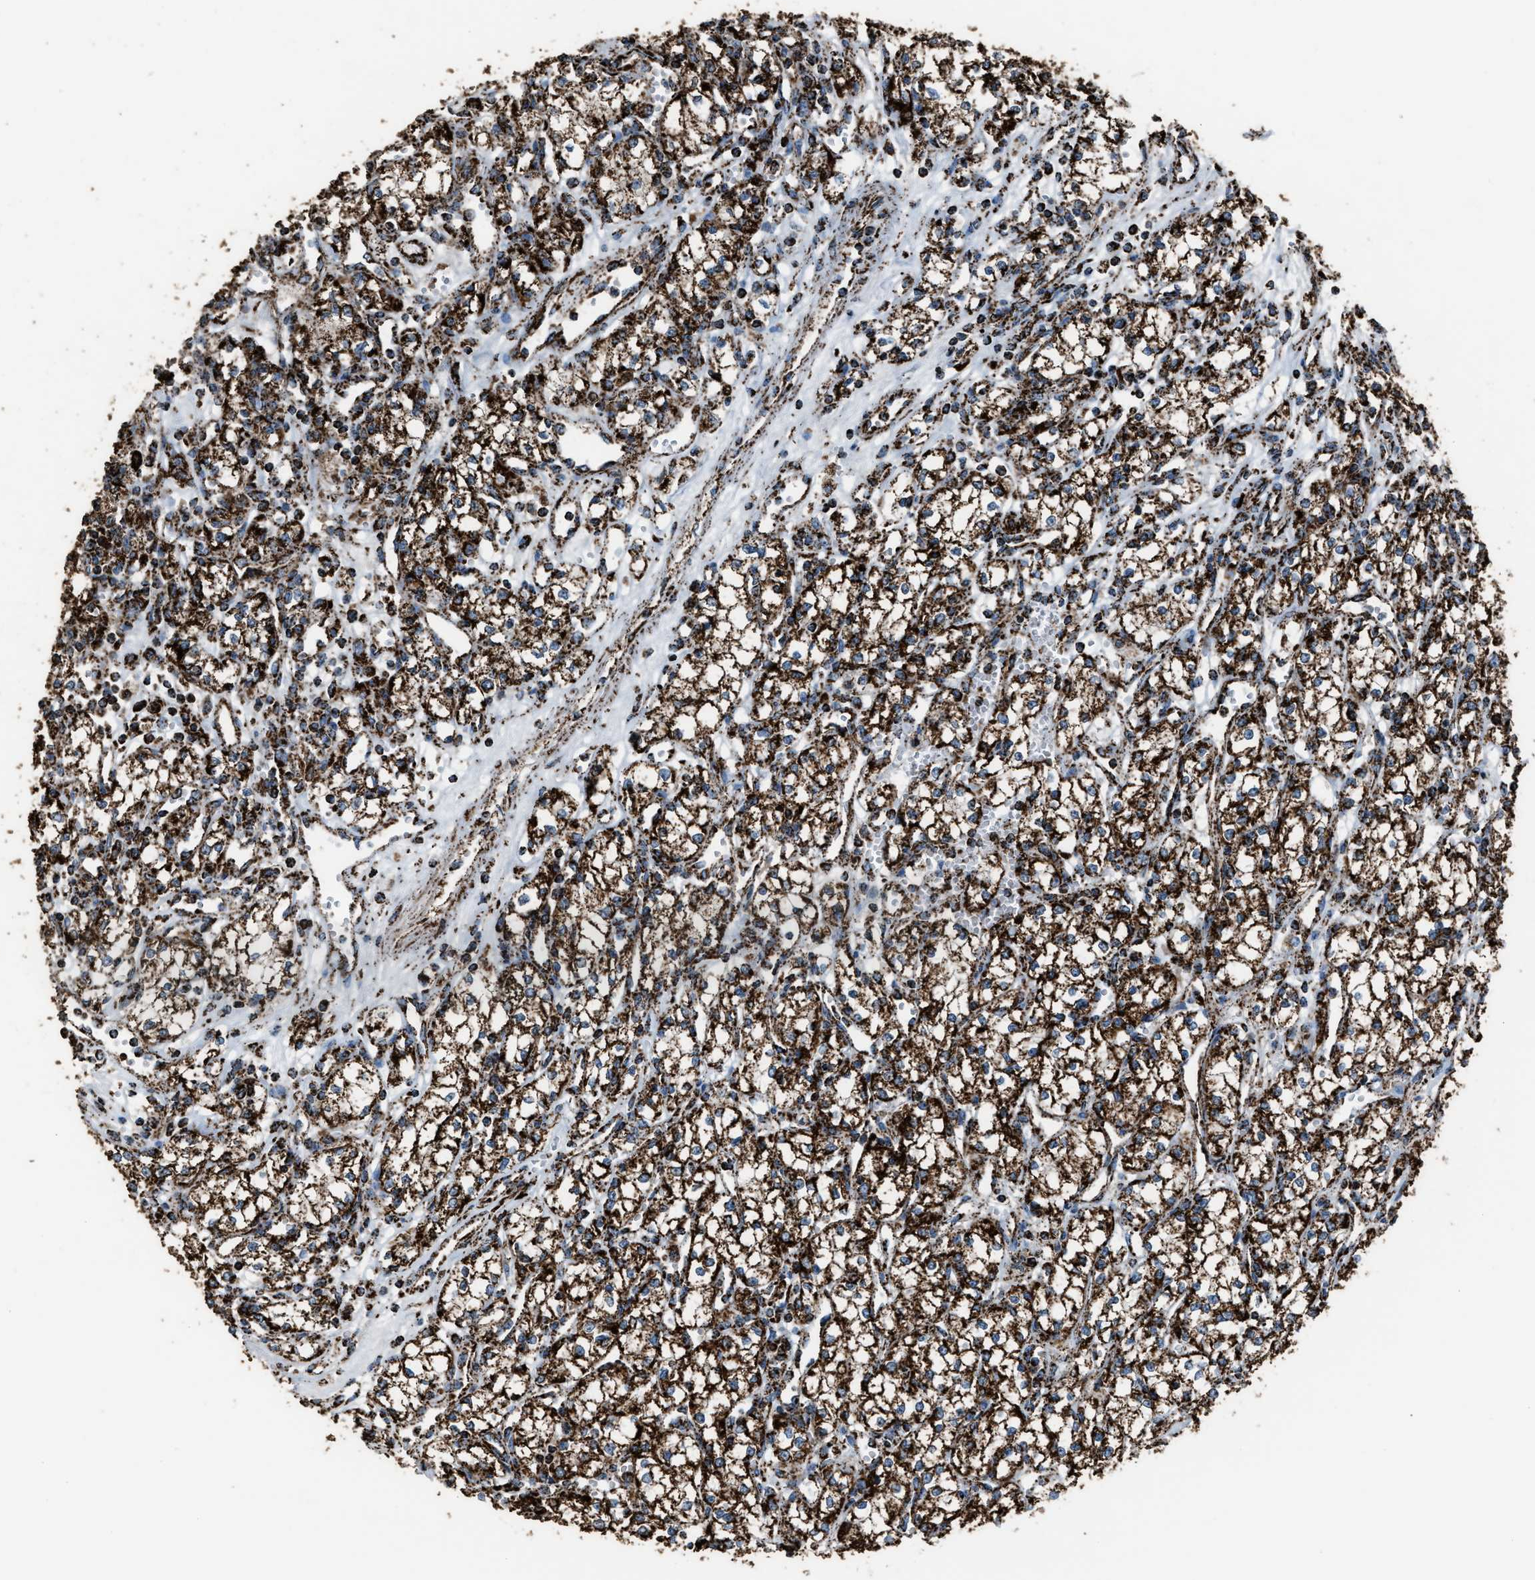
{"staining": {"intensity": "strong", "quantity": ">75%", "location": "cytoplasmic/membranous"}, "tissue": "renal cancer", "cell_type": "Tumor cells", "image_type": "cancer", "snomed": [{"axis": "morphology", "description": "Adenocarcinoma, NOS"}, {"axis": "topography", "description": "Kidney"}], "caption": "Renal cancer (adenocarcinoma) stained with IHC demonstrates strong cytoplasmic/membranous positivity in about >75% of tumor cells.", "gene": "MDH2", "patient": {"sex": "male", "age": 59}}